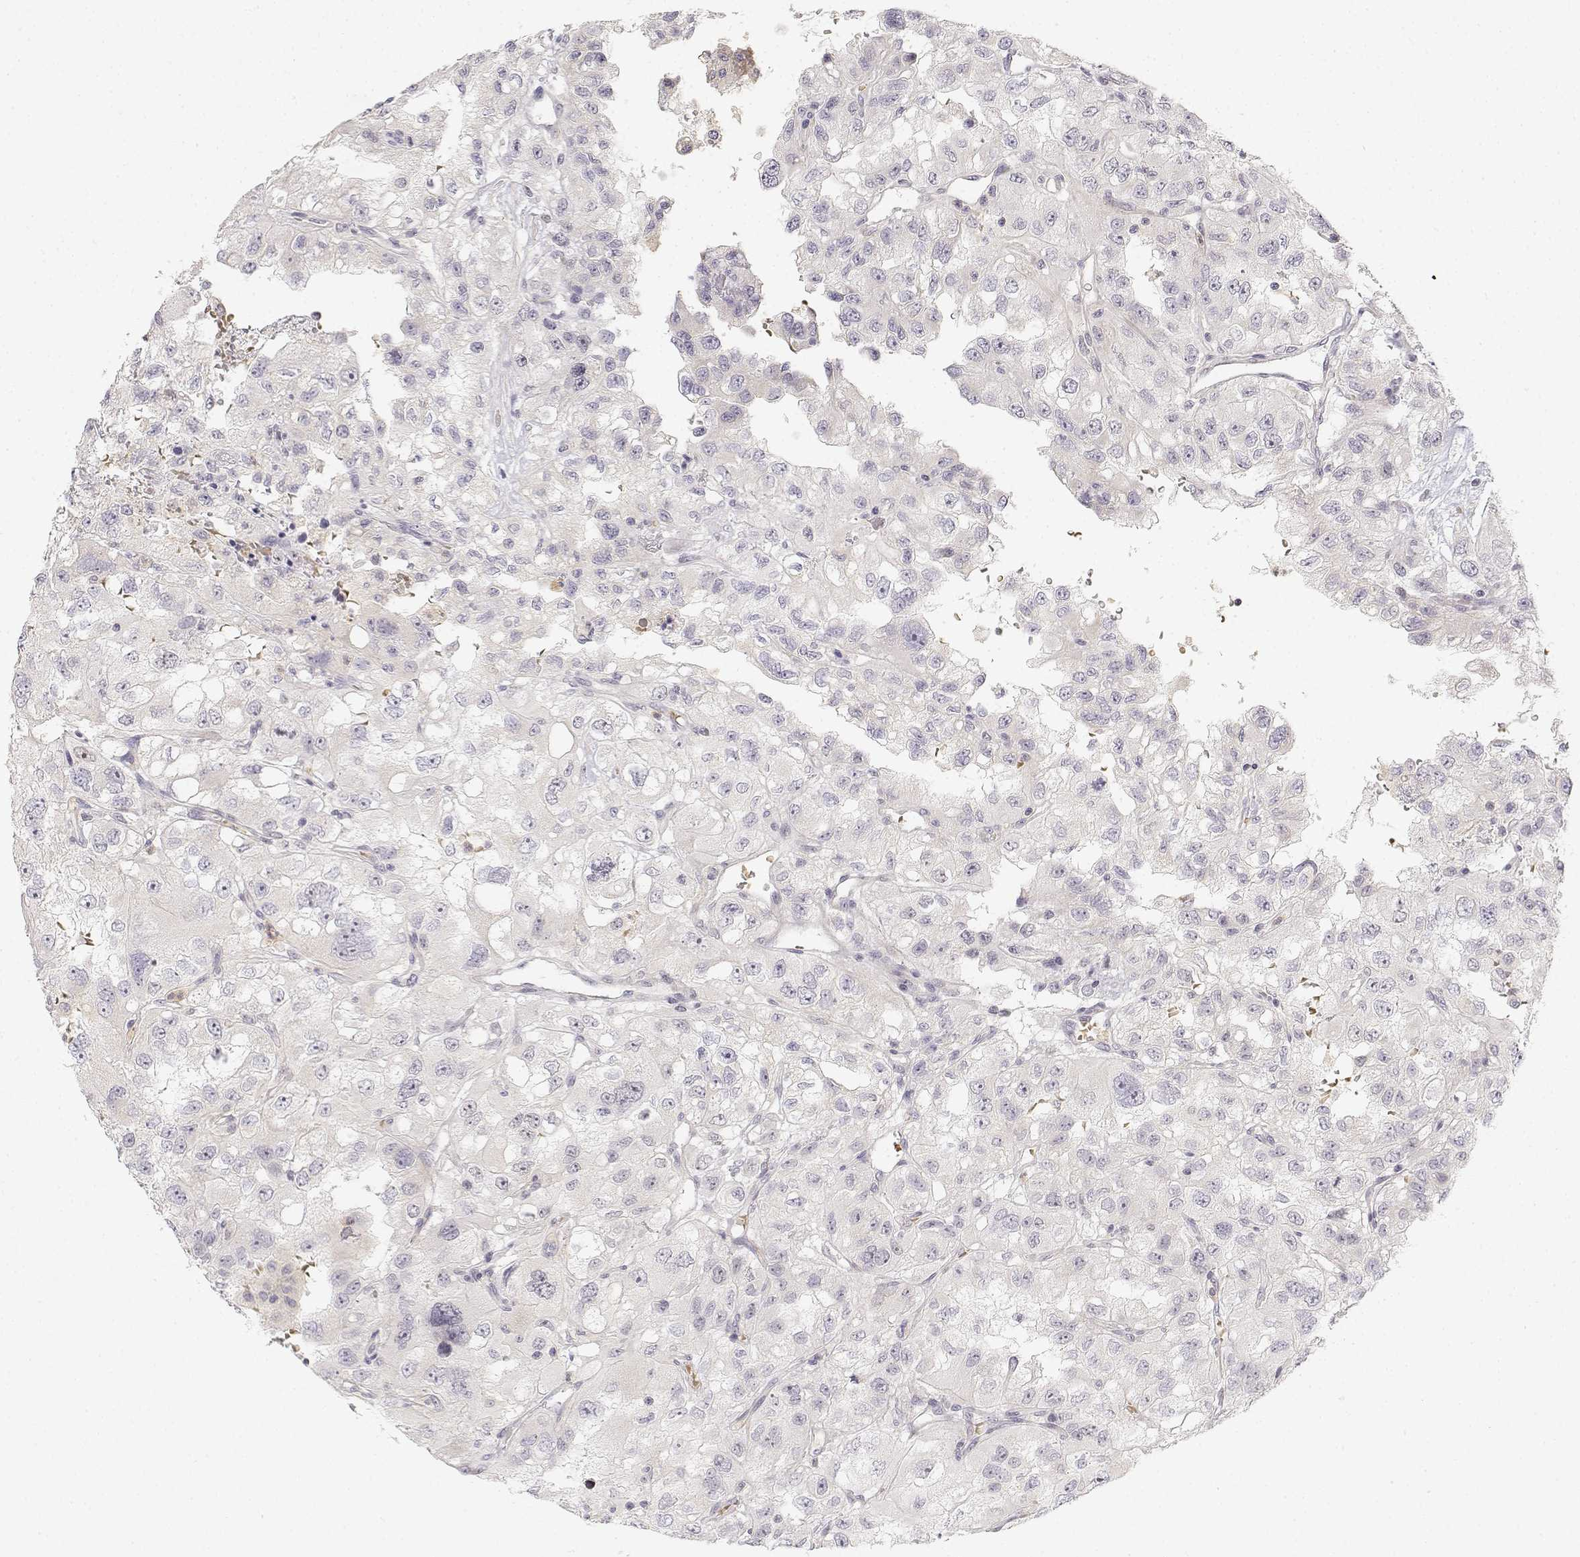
{"staining": {"intensity": "negative", "quantity": "none", "location": "none"}, "tissue": "renal cancer", "cell_type": "Tumor cells", "image_type": "cancer", "snomed": [{"axis": "morphology", "description": "Adenocarcinoma, NOS"}, {"axis": "topography", "description": "Kidney"}], "caption": "Immunohistochemical staining of renal adenocarcinoma displays no significant expression in tumor cells. The staining was performed using DAB to visualize the protein expression in brown, while the nuclei were stained in blue with hematoxylin (Magnification: 20x).", "gene": "GLIPR1L2", "patient": {"sex": "male", "age": 64}}